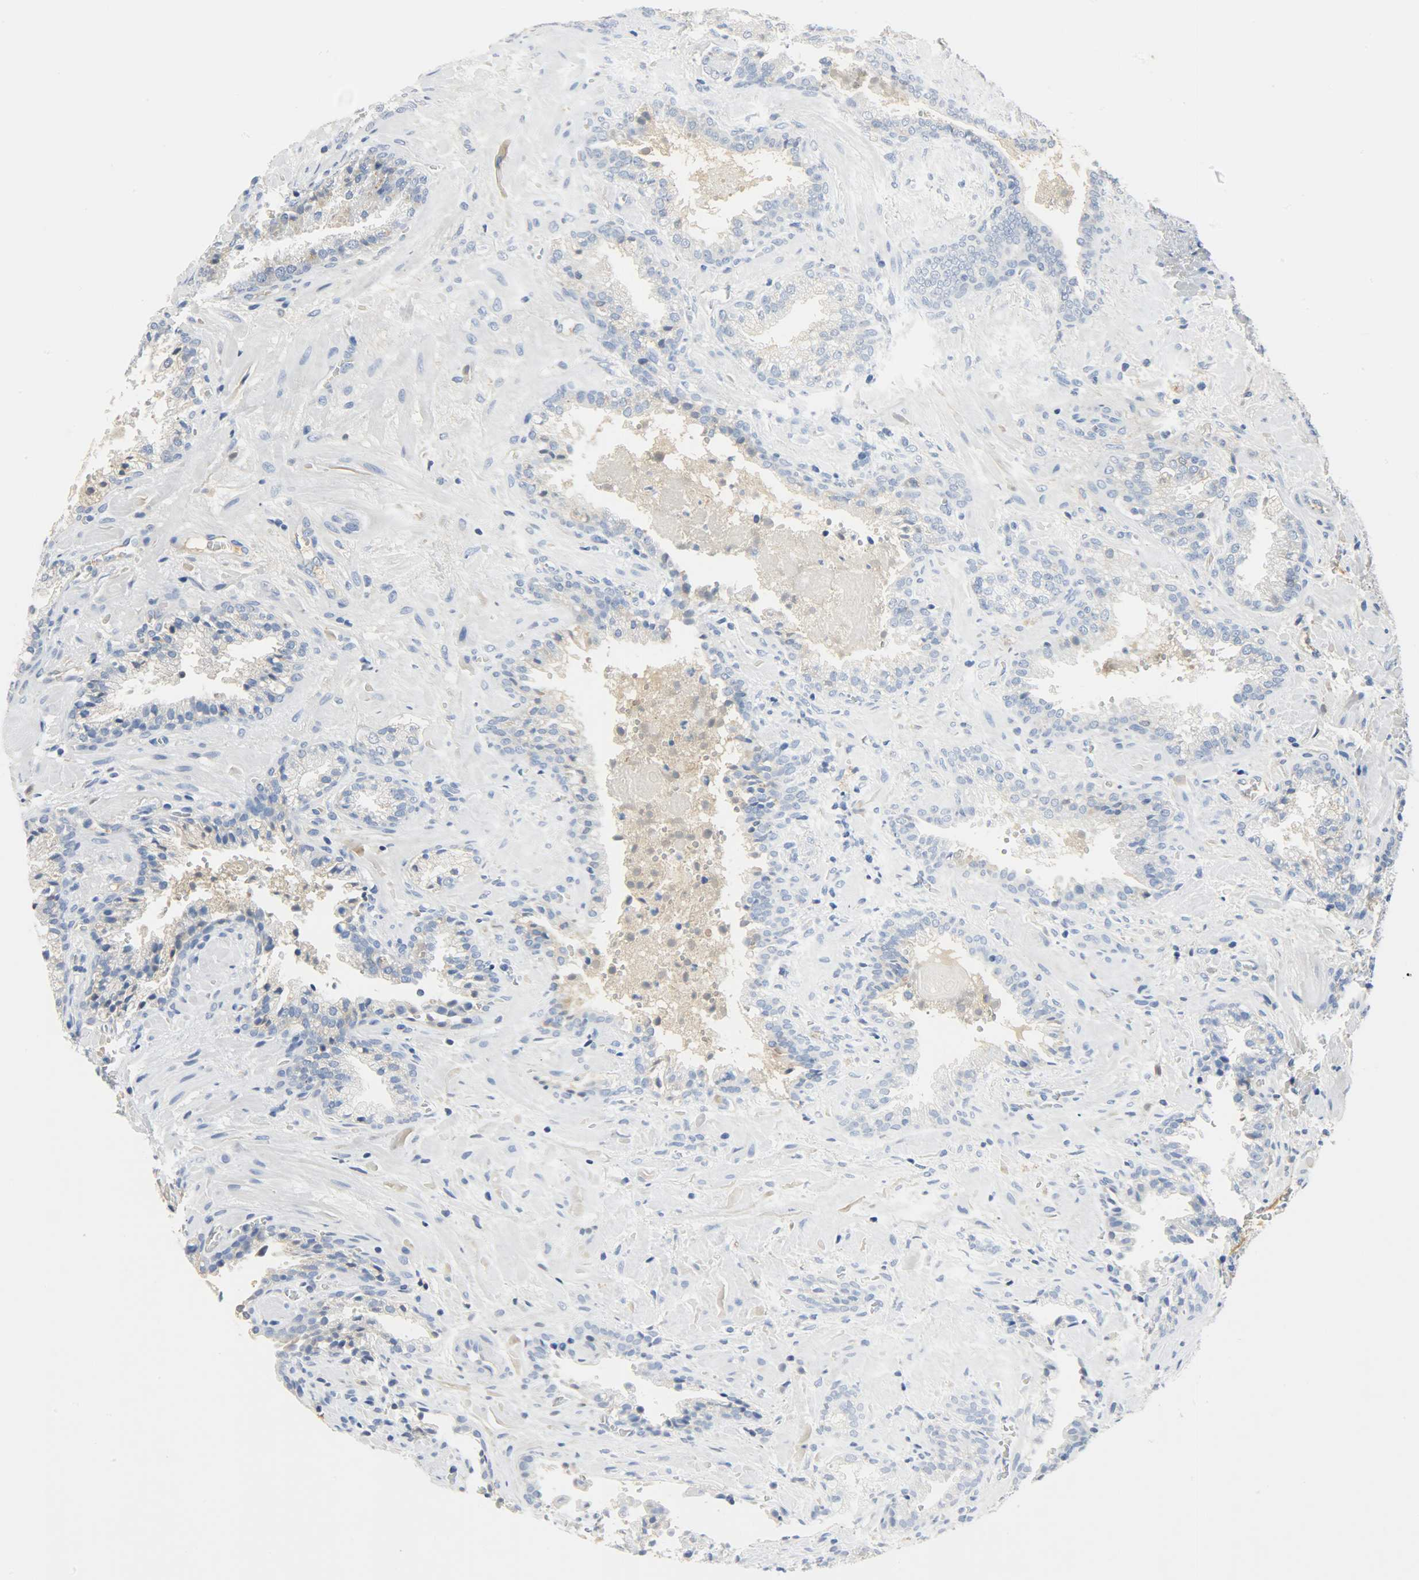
{"staining": {"intensity": "negative", "quantity": "none", "location": "none"}, "tissue": "prostate cancer", "cell_type": "Tumor cells", "image_type": "cancer", "snomed": [{"axis": "morphology", "description": "Adenocarcinoma, High grade"}, {"axis": "topography", "description": "Prostate"}], "caption": "Tumor cells show no significant protein positivity in prostate high-grade adenocarcinoma.", "gene": "CRP", "patient": {"sex": "male", "age": 58}}